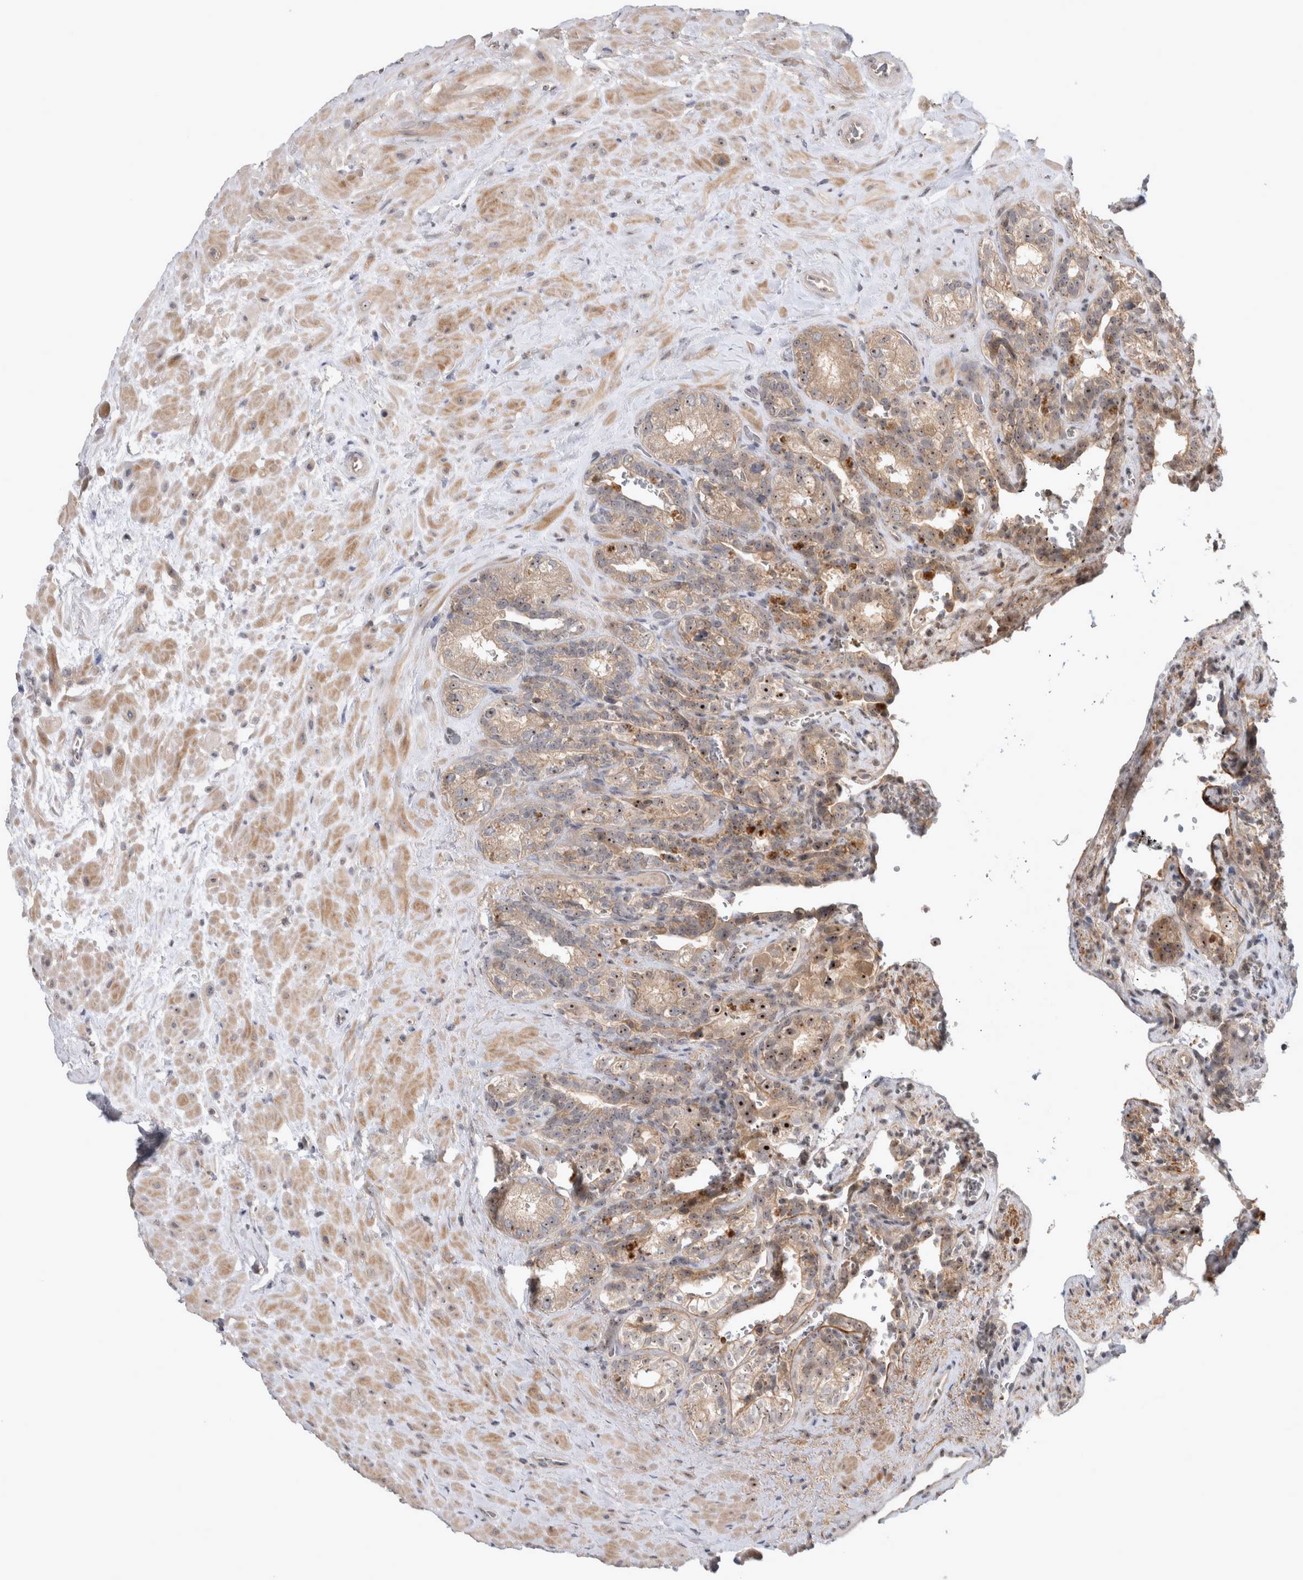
{"staining": {"intensity": "moderate", "quantity": "25%-75%", "location": "cytoplasmic/membranous,nuclear"}, "tissue": "seminal vesicle", "cell_type": "Glandular cells", "image_type": "normal", "snomed": [{"axis": "morphology", "description": "Normal tissue, NOS"}, {"axis": "topography", "description": "Prostate"}, {"axis": "topography", "description": "Seminal veicle"}], "caption": "High-power microscopy captured an immunohistochemistry (IHC) image of benign seminal vesicle, revealing moderate cytoplasmic/membranous,nuclear positivity in approximately 25%-75% of glandular cells.", "gene": "RBM28", "patient": {"sex": "male", "age": 67}}